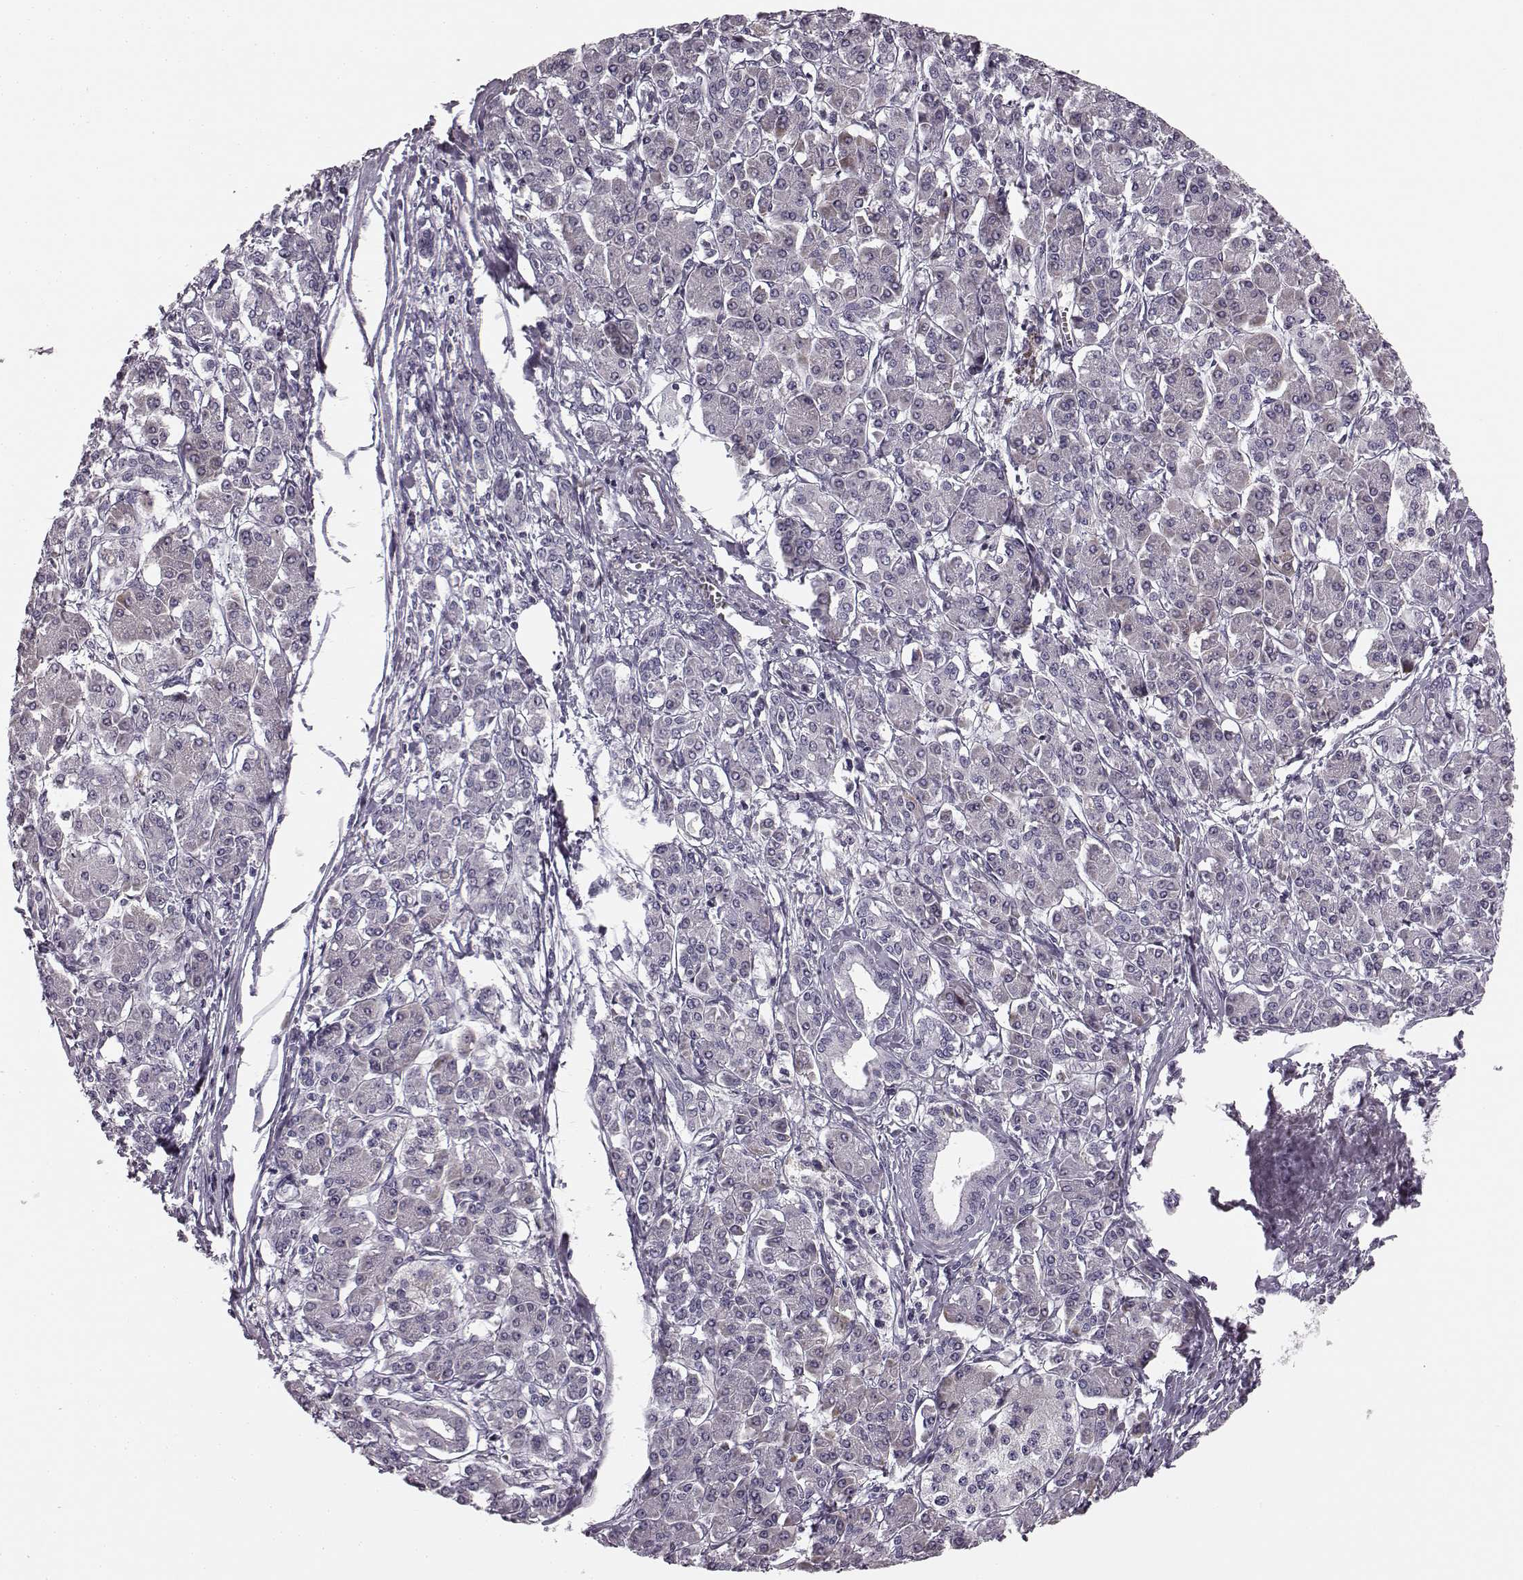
{"staining": {"intensity": "negative", "quantity": "none", "location": "none"}, "tissue": "pancreatic cancer", "cell_type": "Tumor cells", "image_type": "cancer", "snomed": [{"axis": "morphology", "description": "Adenocarcinoma, NOS"}, {"axis": "topography", "description": "Pancreas"}], "caption": "A histopathology image of adenocarcinoma (pancreatic) stained for a protein shows no brown staining in tumor cells.", "gene": "FAM234B", "patient": {"sex": "female", "age": 68}}